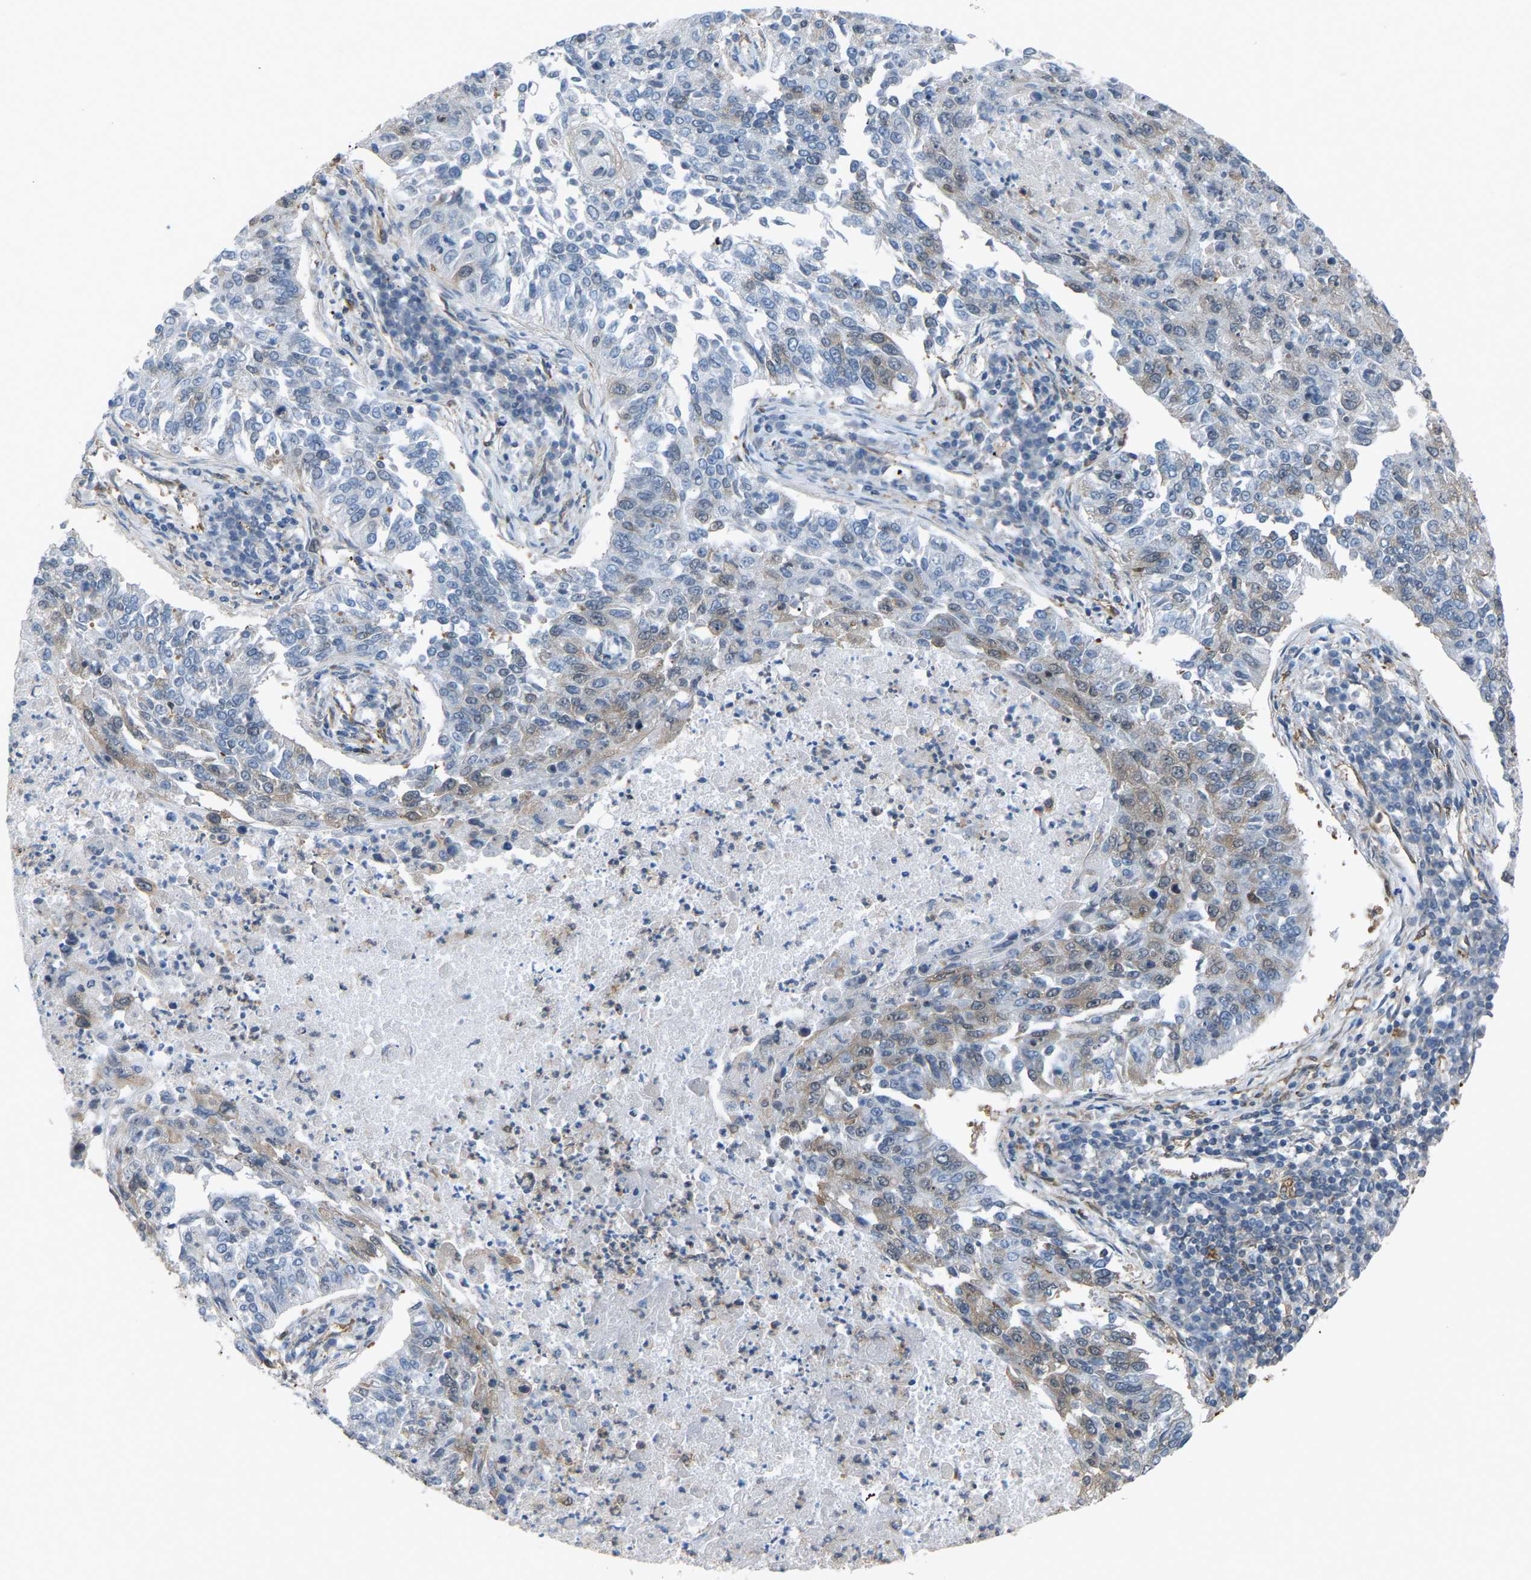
{"staining": {"intensity": "weak", "quantity": "<25%", "location": "cytoplasmic/membranous"}, "tissue": "lung cancer", "cell_type": "Tumor cells", "image_type": "cancer", "snomed": [{"axis": "morphology", "description": "Normal tissue, NOS"}, {"axis": "morphology", "description": "Squamous cell carcinoma, NOS"}, {"axis": "topography", "description": "Cartilage tissue"}, {"axis": "topography", "description": "Bronchus"}, {"axis": "topography", "description": "Lung"}], "caption": "Tumor cells are negative for protein expression in human lung cancer.", "gene": "PICALM", "patient": {"sex": "female", "age": 49}}